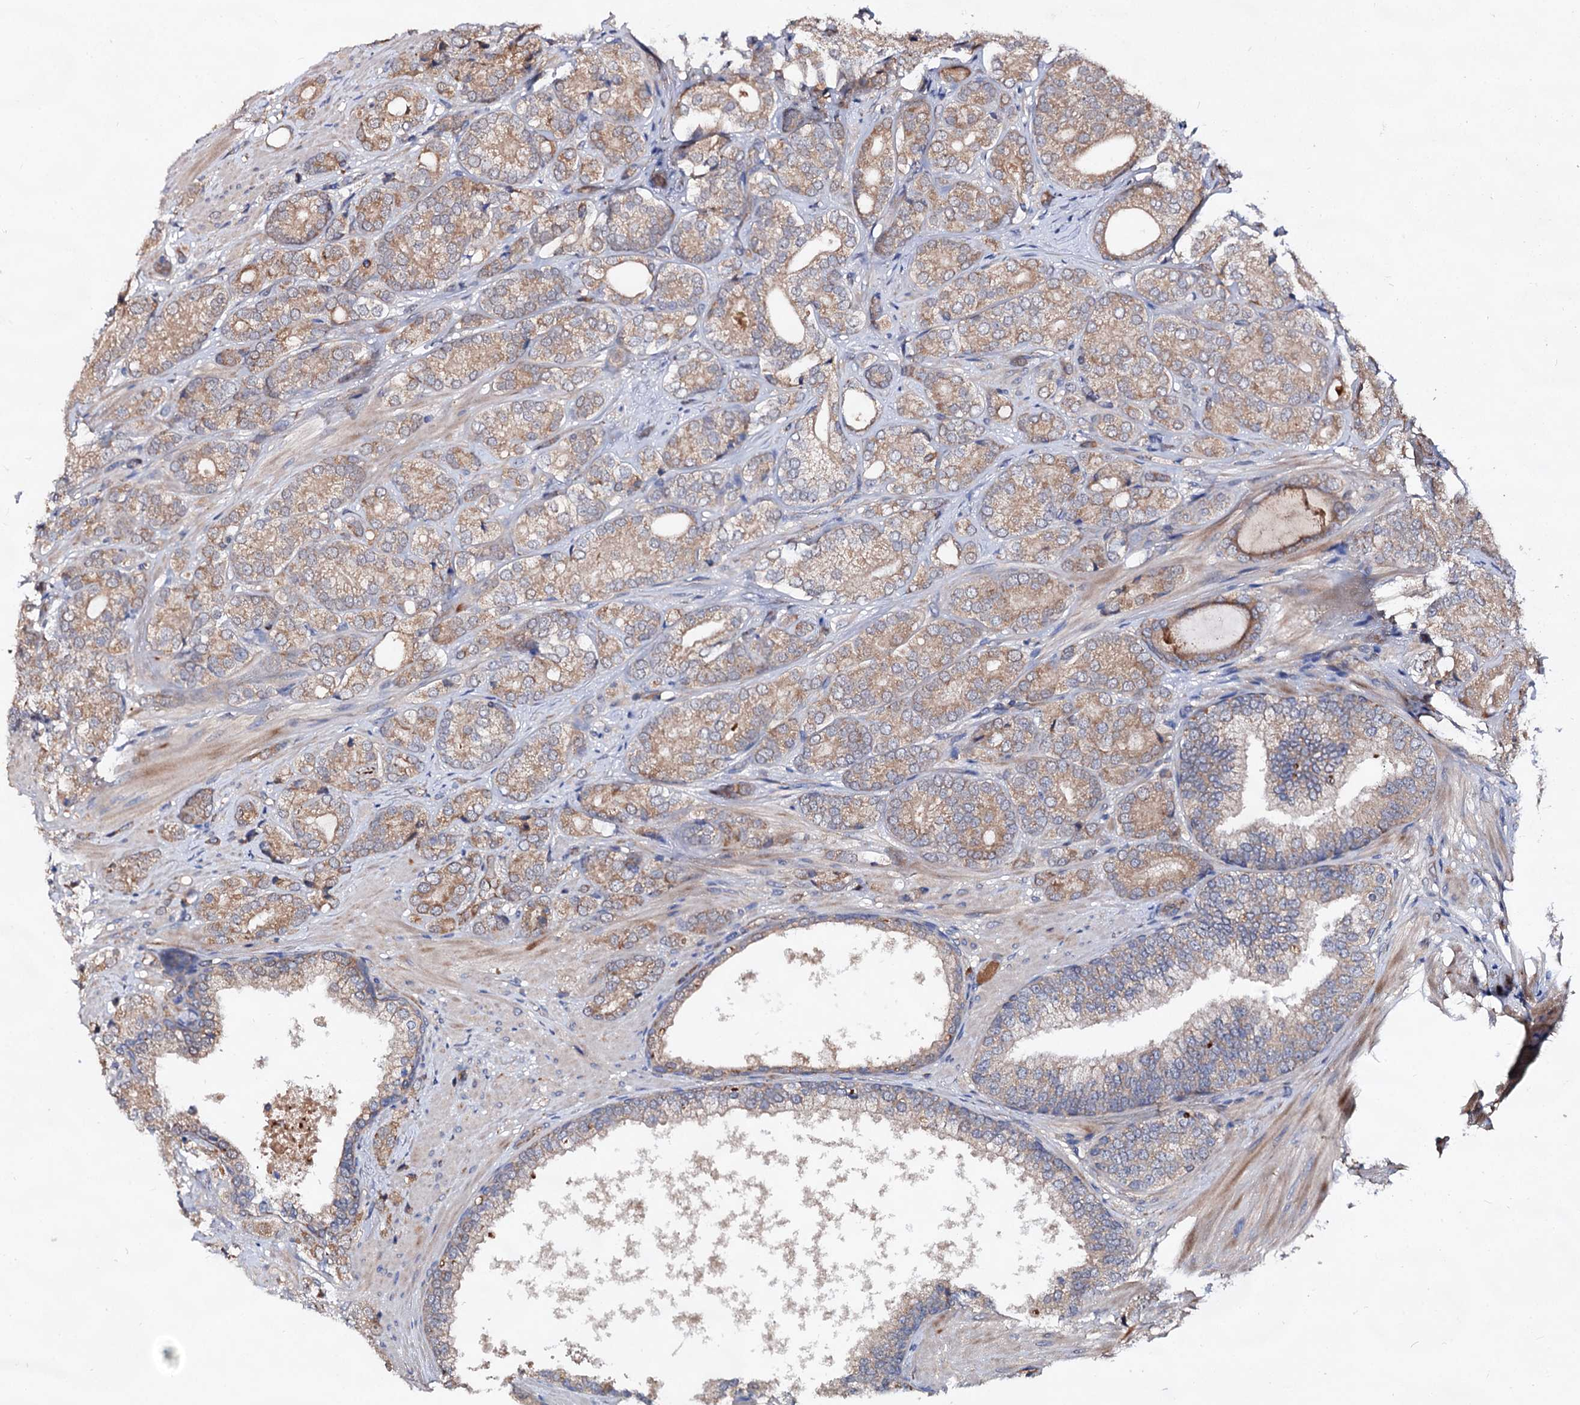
{"staining": {"intensity": "moderate", "quantity": ">75%", "location": "cytoplasmic/membranous"}, "tissue": "prostate cancer", "cell_type": "Tumor cells", "image_type": "cancer", "snomed": [{"axis": "morphology", "description": "Adenocarcinoma, High grade"}, {"axis": "topography", "description": "Prostate"}], "caption": "Immunohistochemistry image of neoplastic tissue: human prostate cancer stained using immunohistochemistry displays medium levels of moderate protein expression localized specifically in the cytoplasmic/membranous of tumor cells, appearing as a cytoplasmic/membranous brown color.", "gene": "TEX9", "patient": {"sex": "male", "age": 60}}